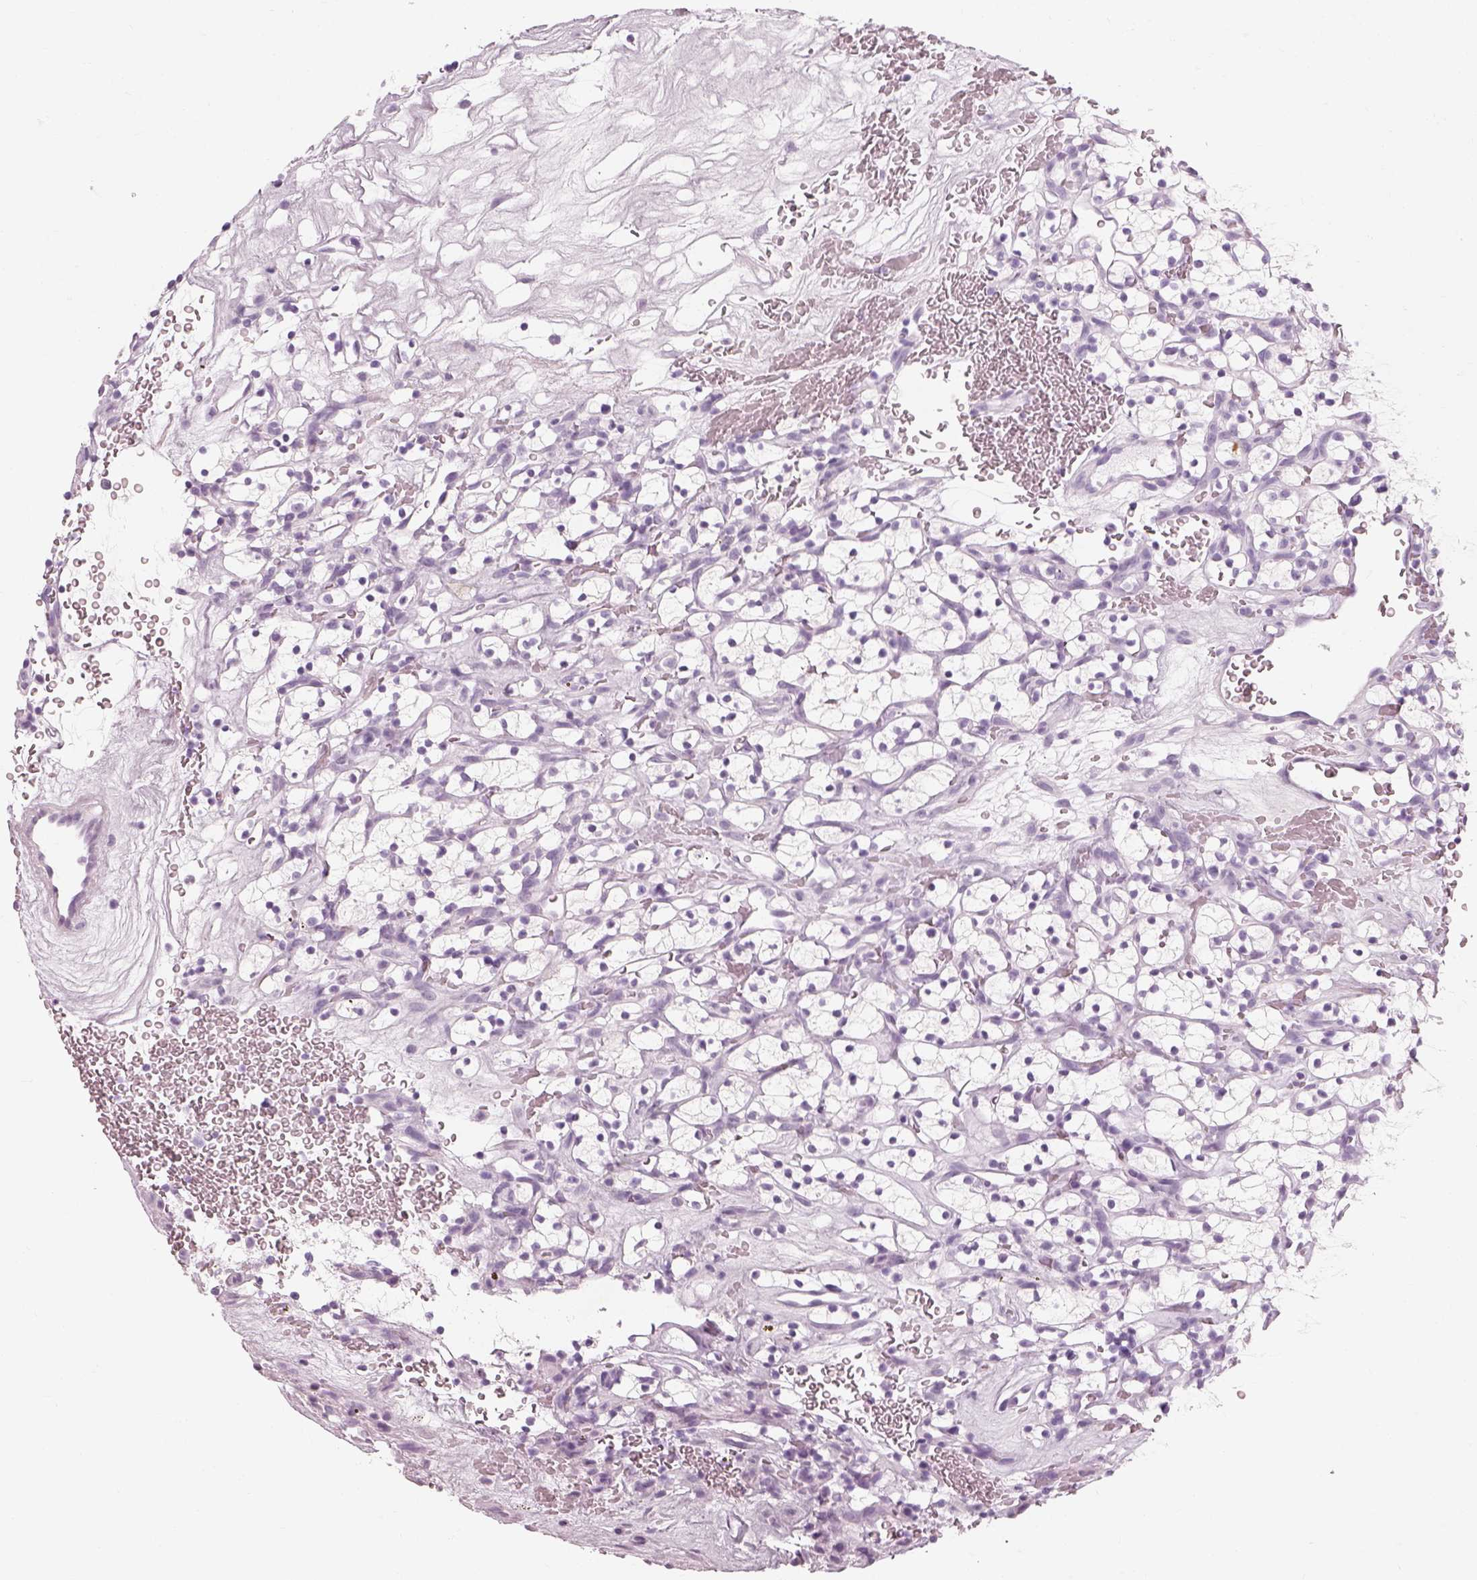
{"staining": {"intensity": "negative", "quantity": "none", "location": "none"}, "tissue": "renal cancer", "cell_type": "Tumor cells", "image_type": "cancer", "snomed": [{"axis": "morphology", "description": "Adenocarcinoma, NOS"}, {"axis": "topography", "description": "Kidney"}], "caption": "Tumor cells show no significant staining in adenocarcinoma (renal).", "gene": "CRYAA", "patient": {"sex": "female", "age": 64}}